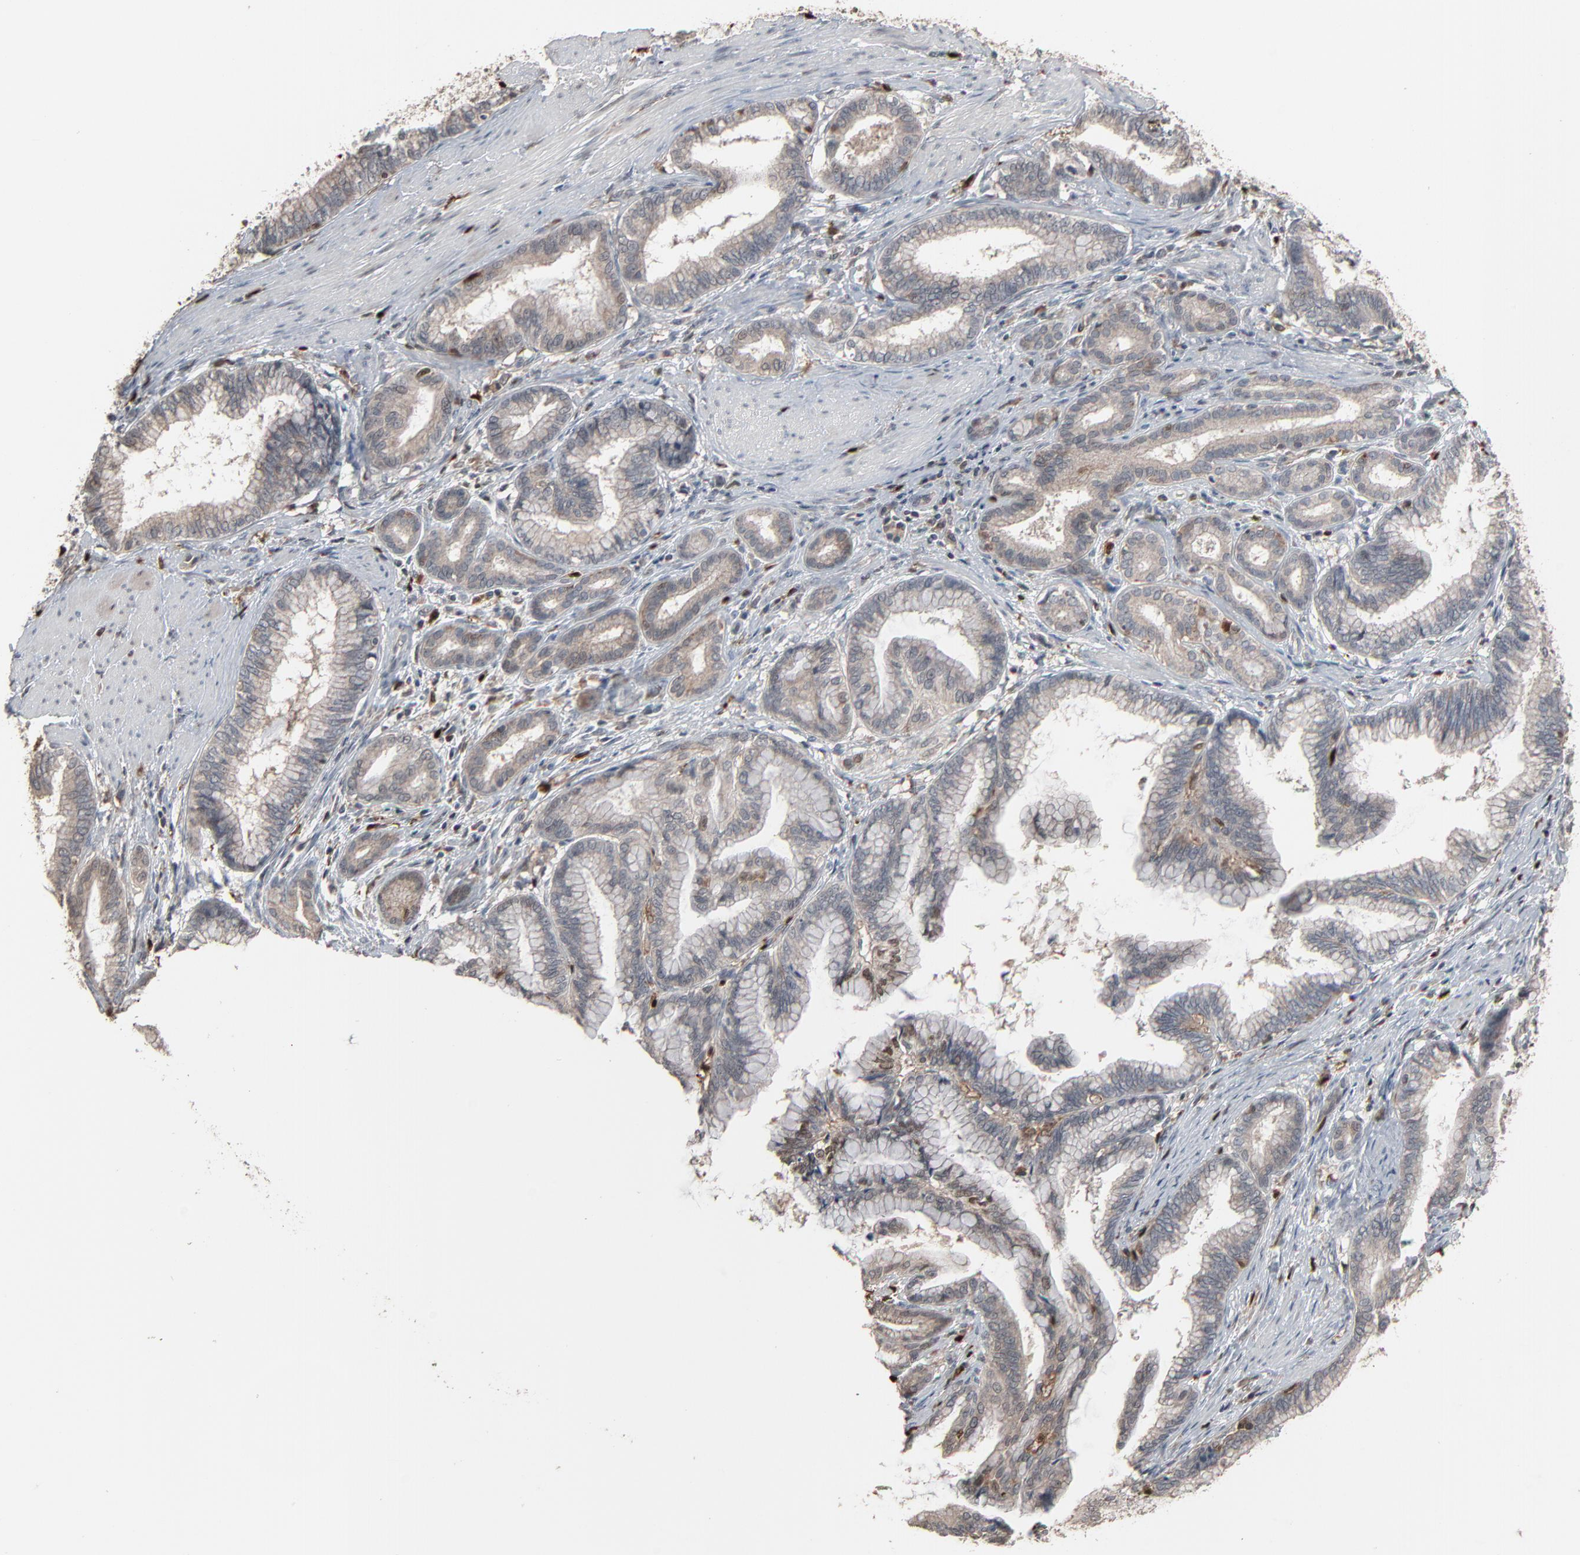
{"staining": {"intensity": "weak", "quantity": ">75%", "location": "nuclear"}, "tissue": "pancreatic cancer", "cell_type": "Tumor cells", "image_type": "cancer", "snomed": [{"axis": "morphology", "description": "Adenocarcinoma, NOS"}, {"axis": "topography", "description": "Pancreas"}], "caption": "Weak nuclear protein expression is appreciated in approximately >75% of tumor cells in pancreatic cancer.", "gene": "DOCK8", "patient": {"sex": "female", "age": 64}}